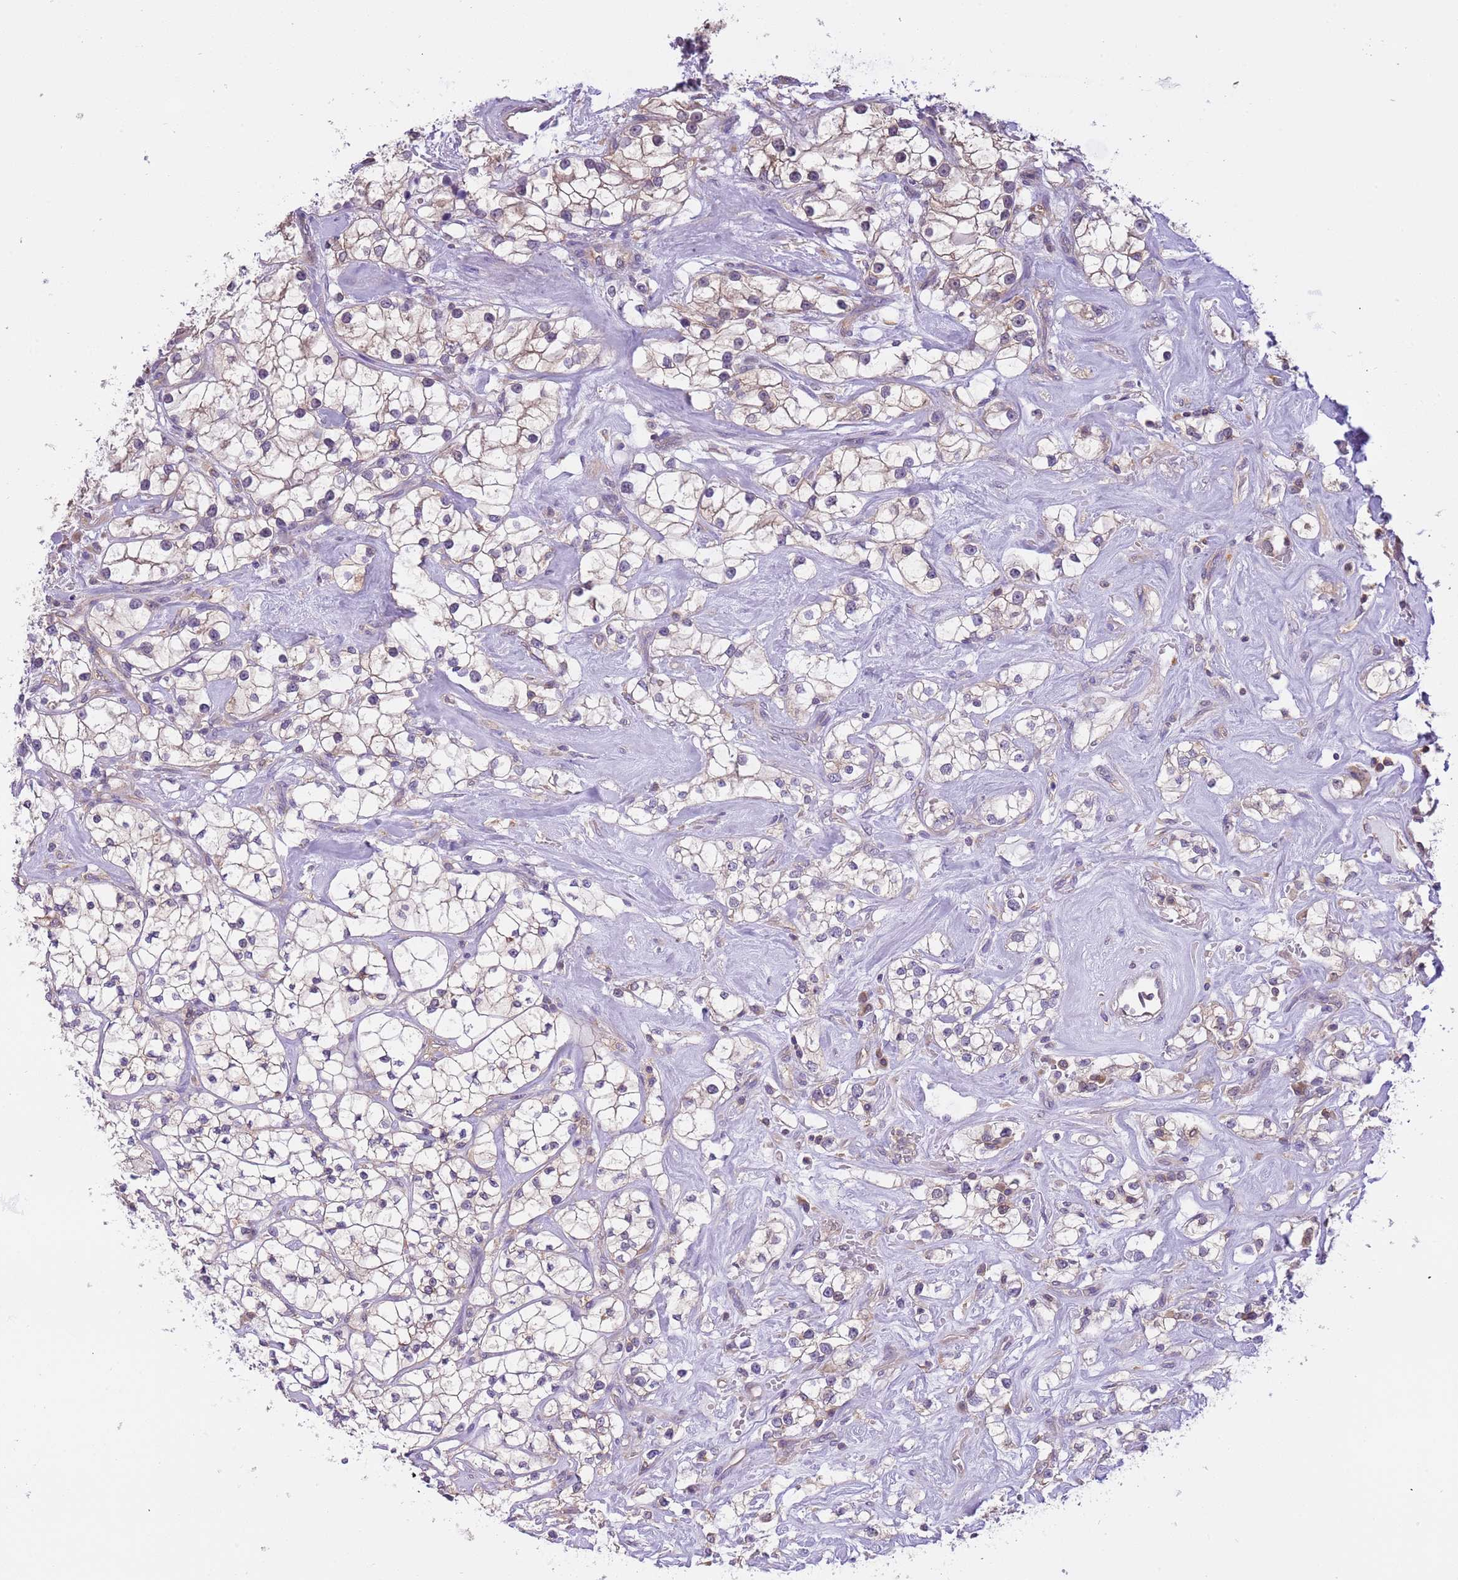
{"staining": {"intensity": "moderate", "quantity": "<25%", "location": "cytoplasmic/membranous"}, "tissue": "renal cancer", "cell_type": "Tumor cells", "image_type": "cancer", "snomed": [{"axis": "morphology", "description": "Adenocarcinoma, NOS"}, {"axis": "topography", "description": "Kidney"}], "caption": "Protein expression by immunohistochemistry demonstrates moderate cytoplasmic/membranous expression in about <25% of tumor cells in renal adenocarcinoma.", "gene": "STIP1", "patient": {"sex": "male", "age": 77}}